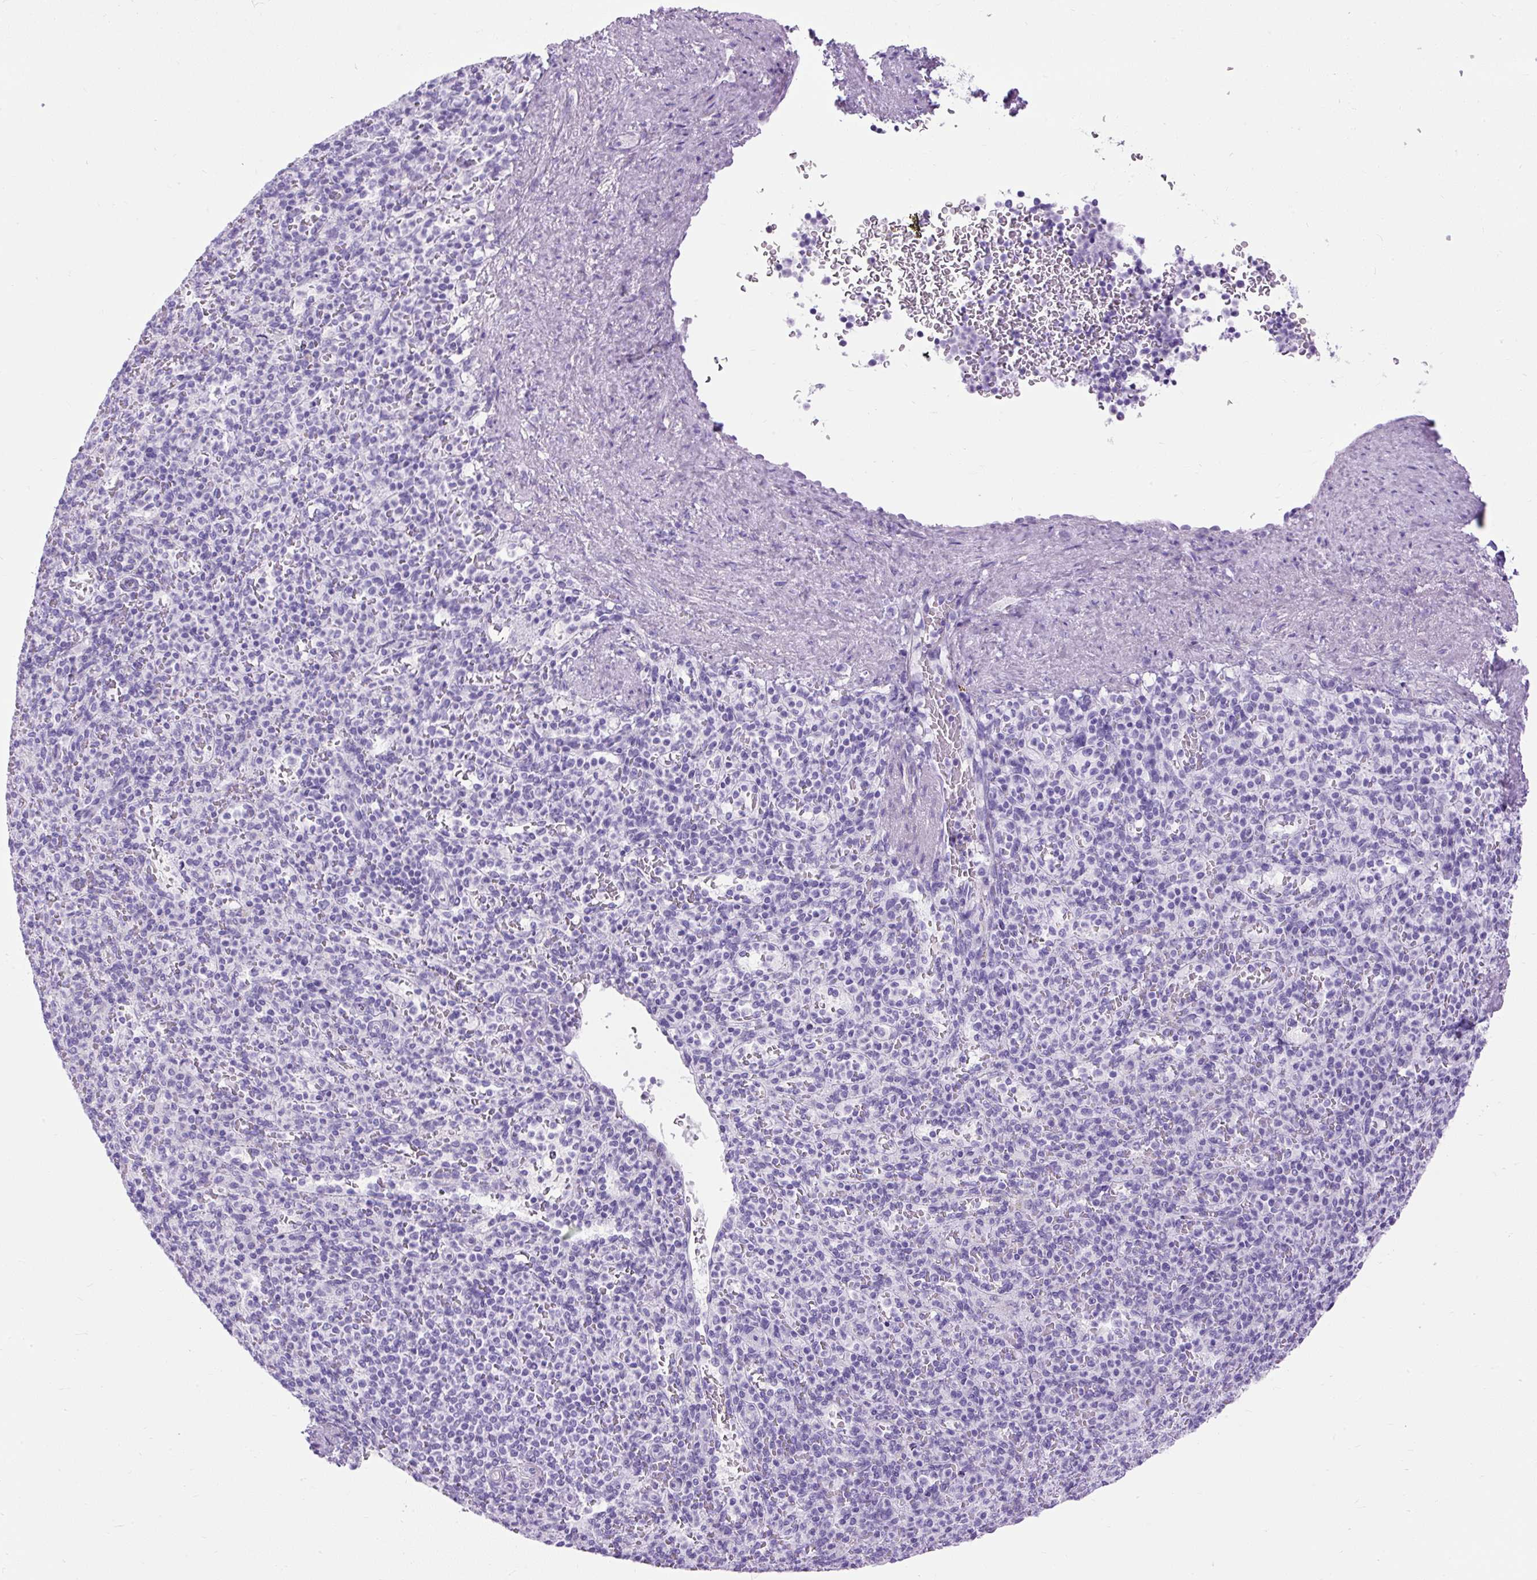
{"staining": {"intensity": "negative", "quantity": "none", "location": "none"}, "tissue": "spleen", "cell_type": "Cells in red pulp", "image_type": "normal", "snomed": [{"axis": "morphology", "description": "Normal tissue, NOS"}, {"axis": "topography", "description": "Spleen"}], "caption": "Immunohistochemistry (IHC) of unremarkable human spleen exhibits no staining in cells in red pulp.", "gene": "UPP1", "patient": {"sex": "female", "age": 74}}